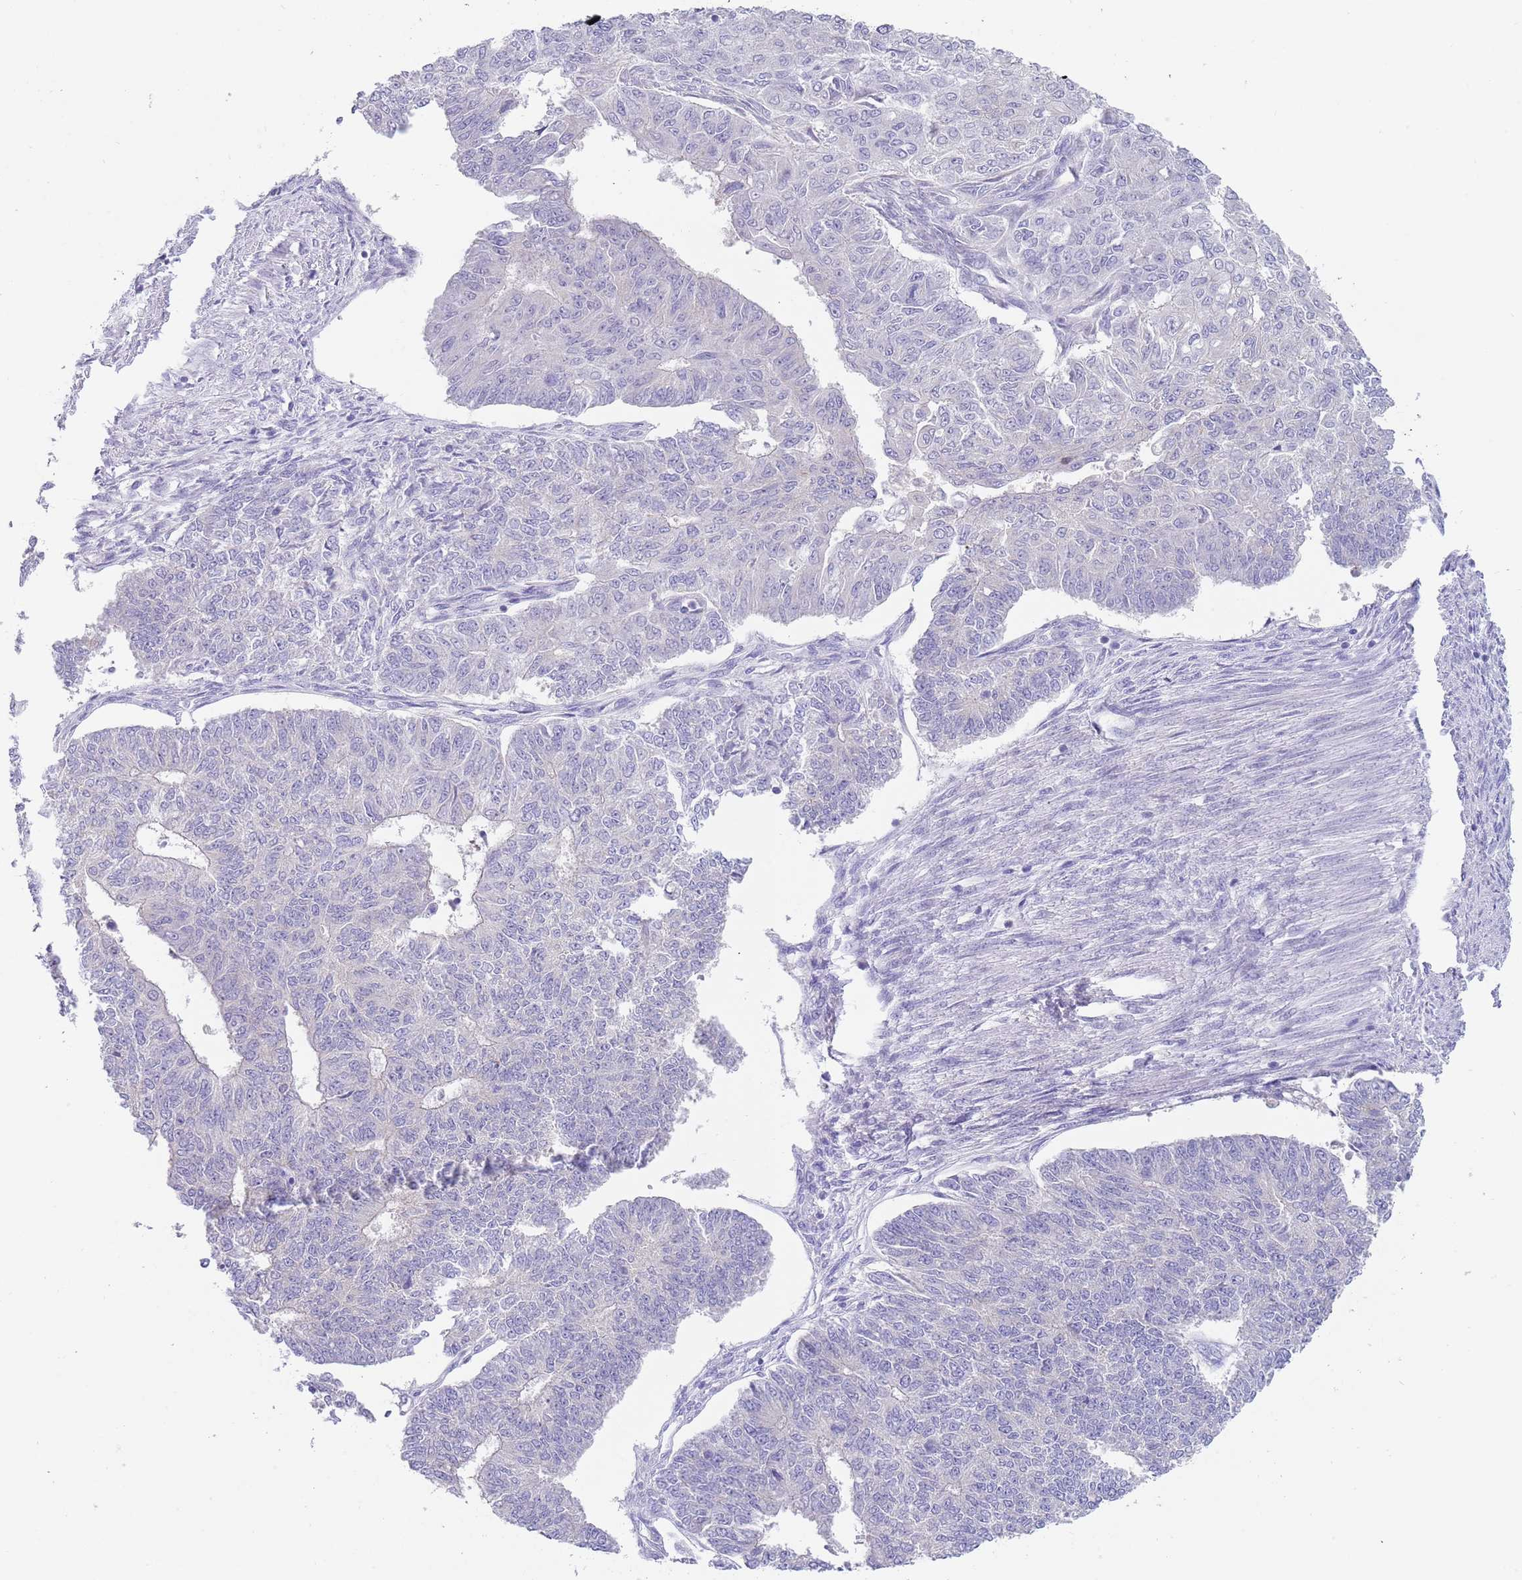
{"staining": {"intensity": "negative", "quantity": "none", "location": "none"}, "tissue": "endometrial cancer", "cell_type": "Tumor cells", "image_type": "cancer", "snomed": [{"axis": "morphology", "description": "Adenocarcinoma, NOS"}, {"axis": "topography", "description": "Endometrium"}], "caption": "Photomicrograph shows no significant protein expression in tumor cells of endometrial adenocarcinoma.", "gene": "TYW1", "patient": {"sex": "female", "age": 32}}